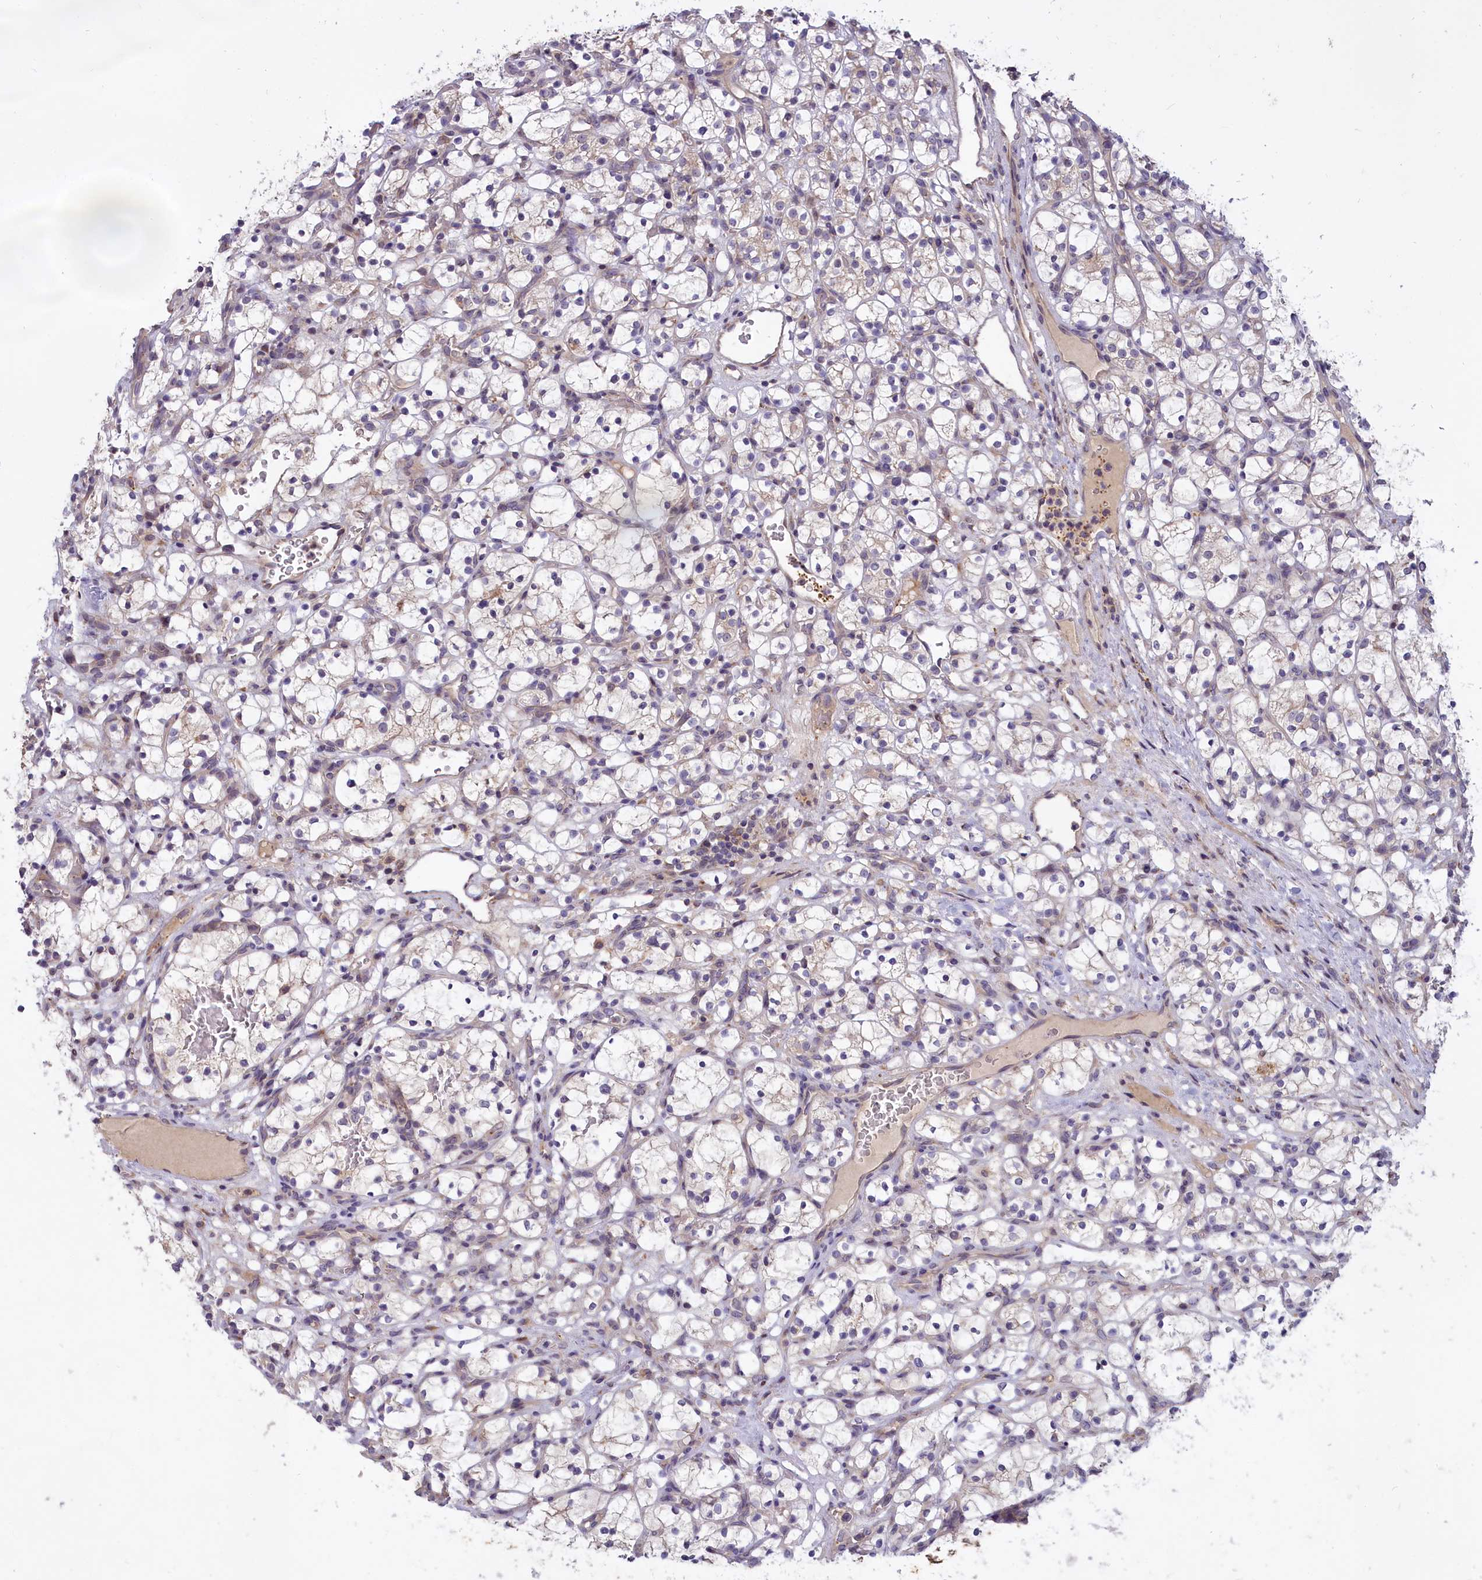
{"staining": {"intensity": "negative", "quantity": "none", "location": "none"}, "tissue": "renal cancer", "cell_type": "Tumor cells", "image_type": "cancer", "snomed": [{"axis": "morphology", "description": "Adenocarcinoma, NOS"}, {"axis": "topography", "description": "Kidney"}], "caption": "This is a micrograph of immunohistochemistry staining of renal cancer, which shows no positivity in tumor cells.", "gene": "MEMO1", "patient": {"sex": "female", "age": 69}}